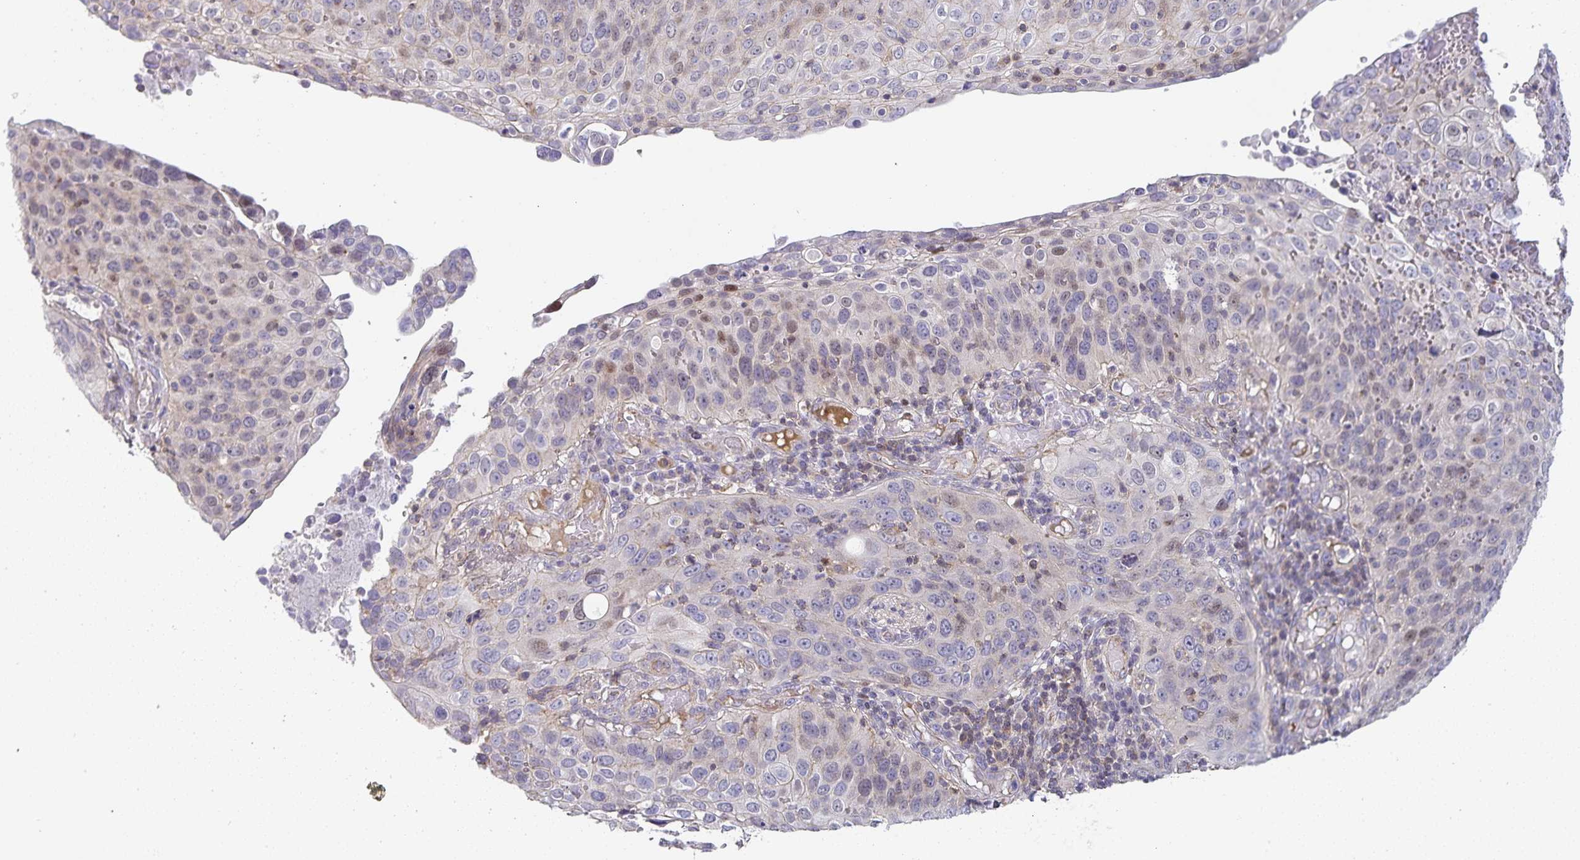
{"staining": {"intensity": "weak", "quantity": "<25%", "location": "nuclear"}, "tissue": "cervical cancer", "cell_type": "Tumor cells", "image_type": "cancer", "snomed": [{"axis": "morphology", "description": "Squamous cell carcinoma, NOS"}, {"axis": "topography", "description": "Cervix"}], "caption": "Cervical squamous cell carcinoma stained for a protein using immunohistochemistry (IHC) shows no expression tumor cells.", "gene": "GATA3", "patient": {"sex": "female", "age": 36}}